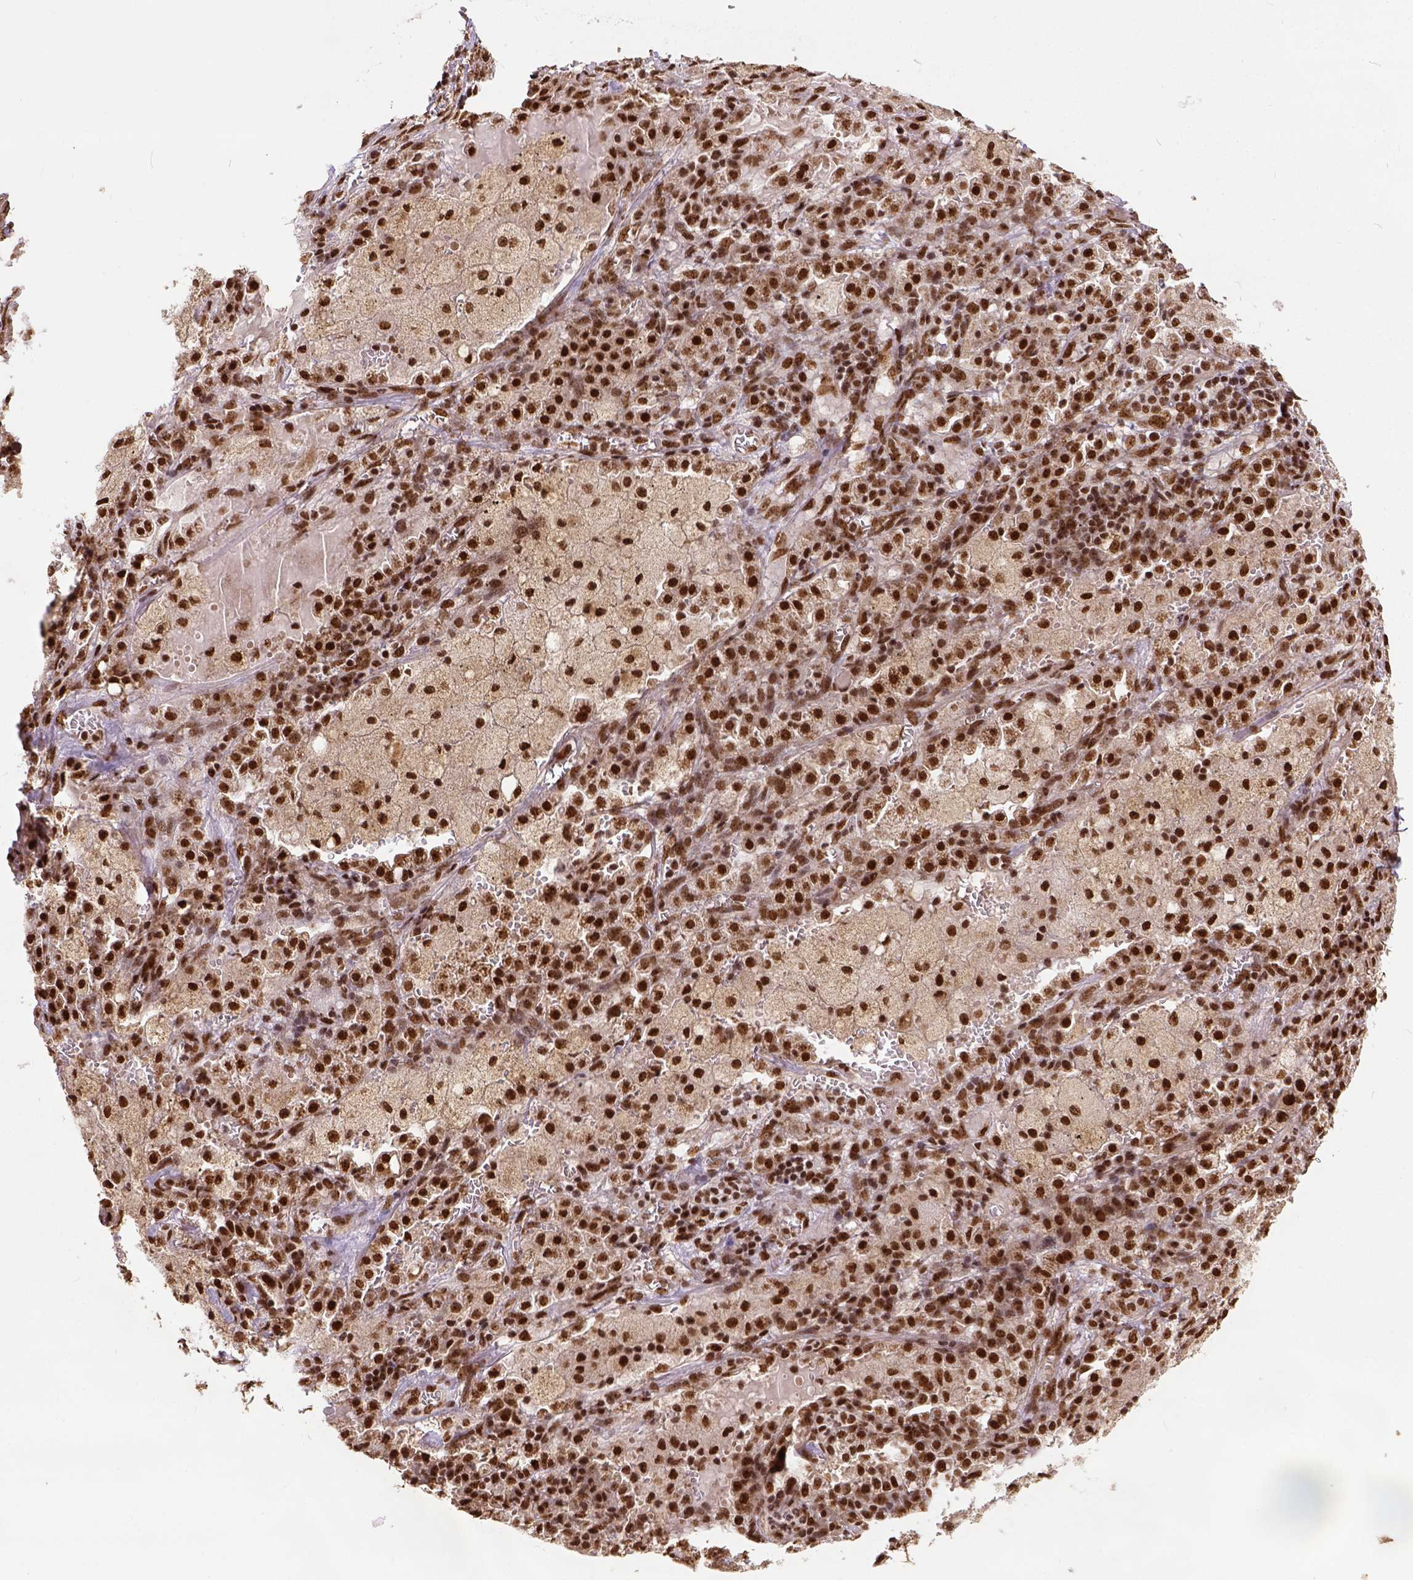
{"staining": {"intensity": "strong", "quantity": ">75%", "location": "nuclear"}, "tissue": "lung cancer", "cell_type": "Tumor cells", "image_type": "cancer", "snomed": [{"axis": "morphology", "description": "Adenocarcinoma, NOS"}, {"axis": "topography", "description": "Lung"}], "caption": "Tumor cells reveal strong nuclear staining in about >75% of cells in adenocarcinoma (lung).", "gene": "NACC1", "patient": {"sex": "male", "age": 57}}